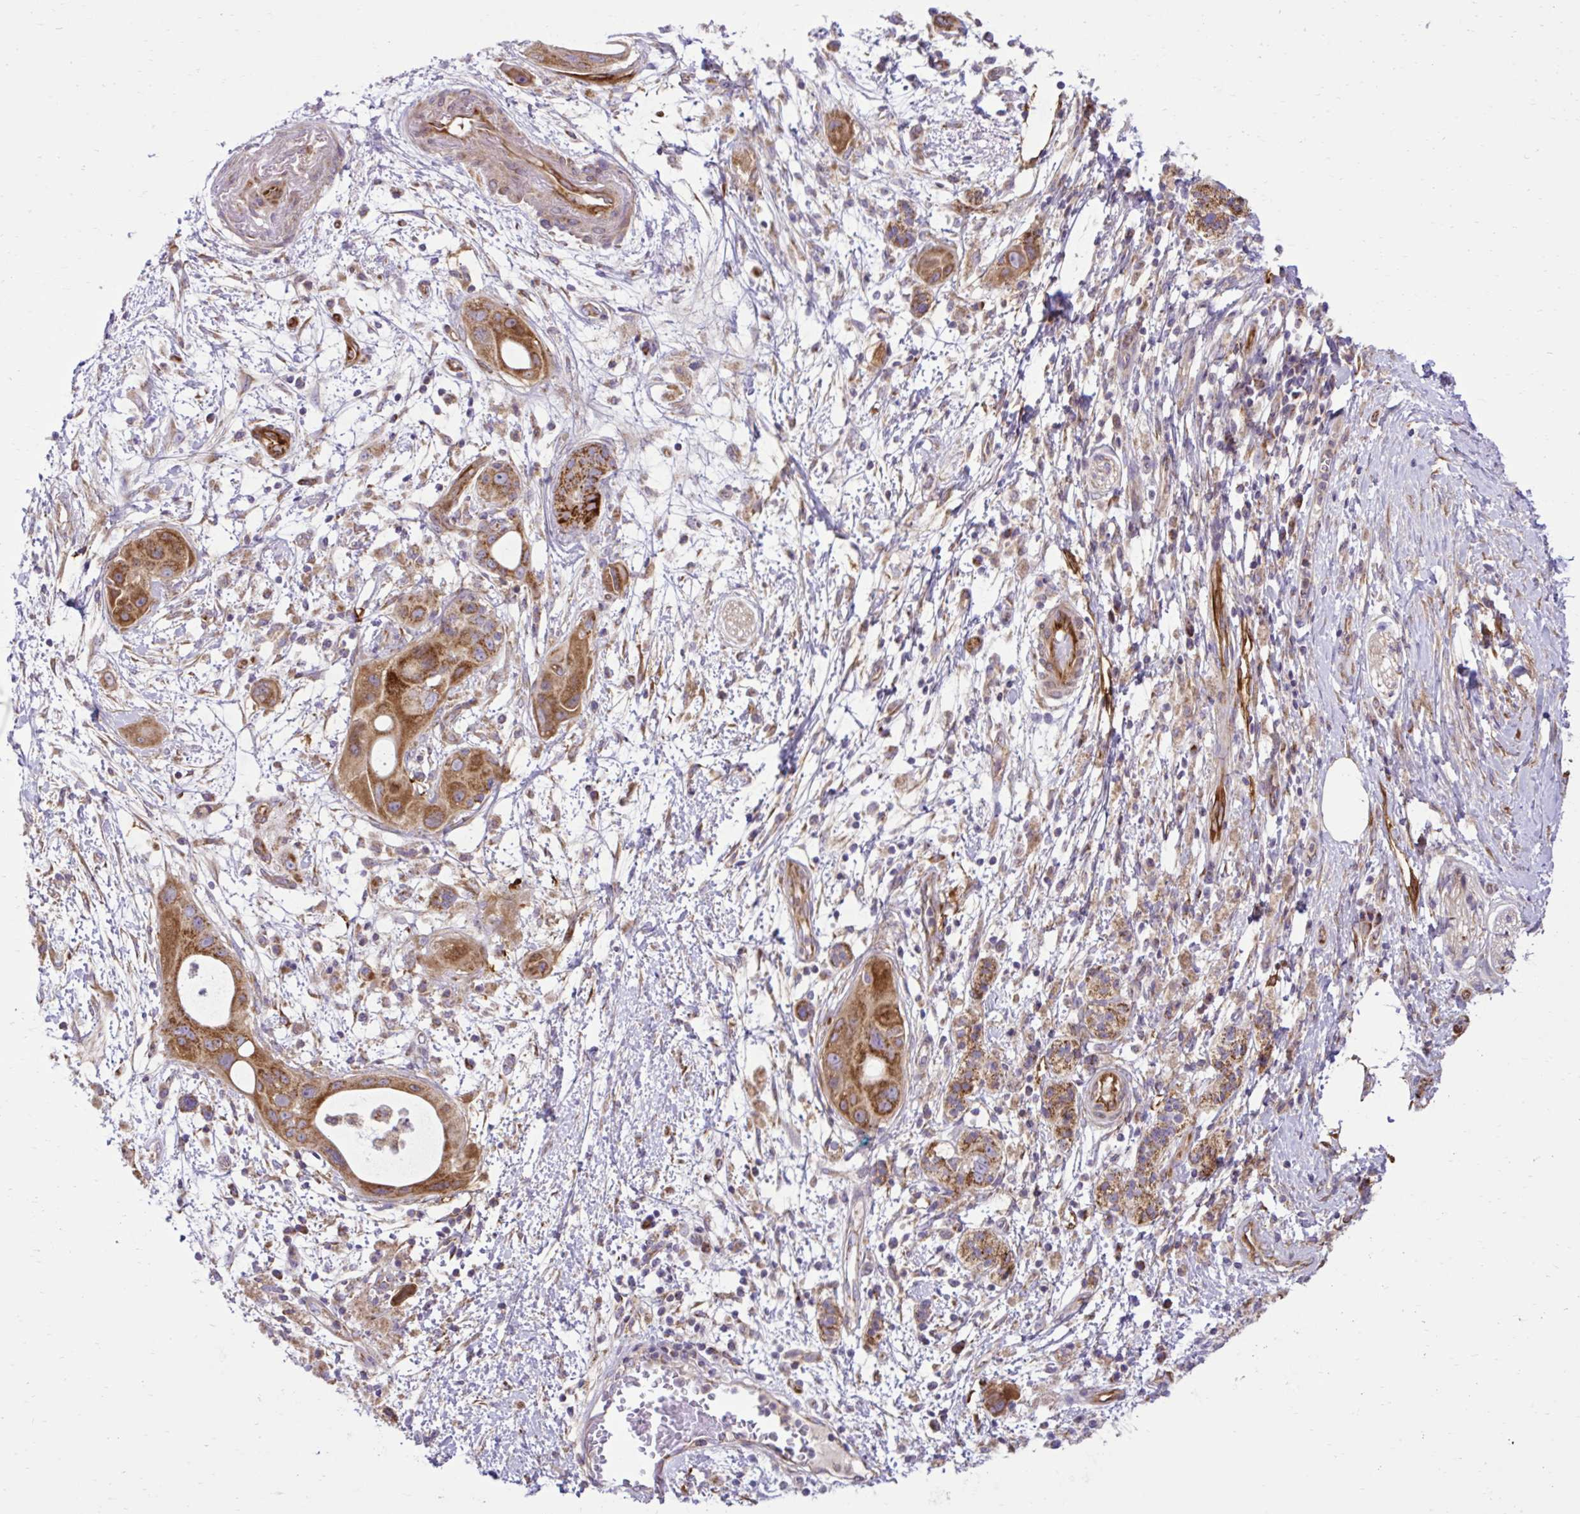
{"staining": {"intensity": "moderate", "quantity": ">75%", "location": "cytoplasmic/membranous"}, "tissue": "pancreatic cancer", "cell_type": "Tumor cells", "image_type": "cancer", "snomed": [{"axis": "morphology", "description": "Adenocarcinoma, NOS"}, {"axis": "topography", "description": "Pancreas"}], "caption": "This is a micrograph of immunohistochemistry (IHC) staining of adenocarcinoma (pancreatic), which shows moderate staining in the cytoplasmic/membranous of tumor cells.", "gene": "LIMS1", "patient": {"sex": "male", "age": 68}}